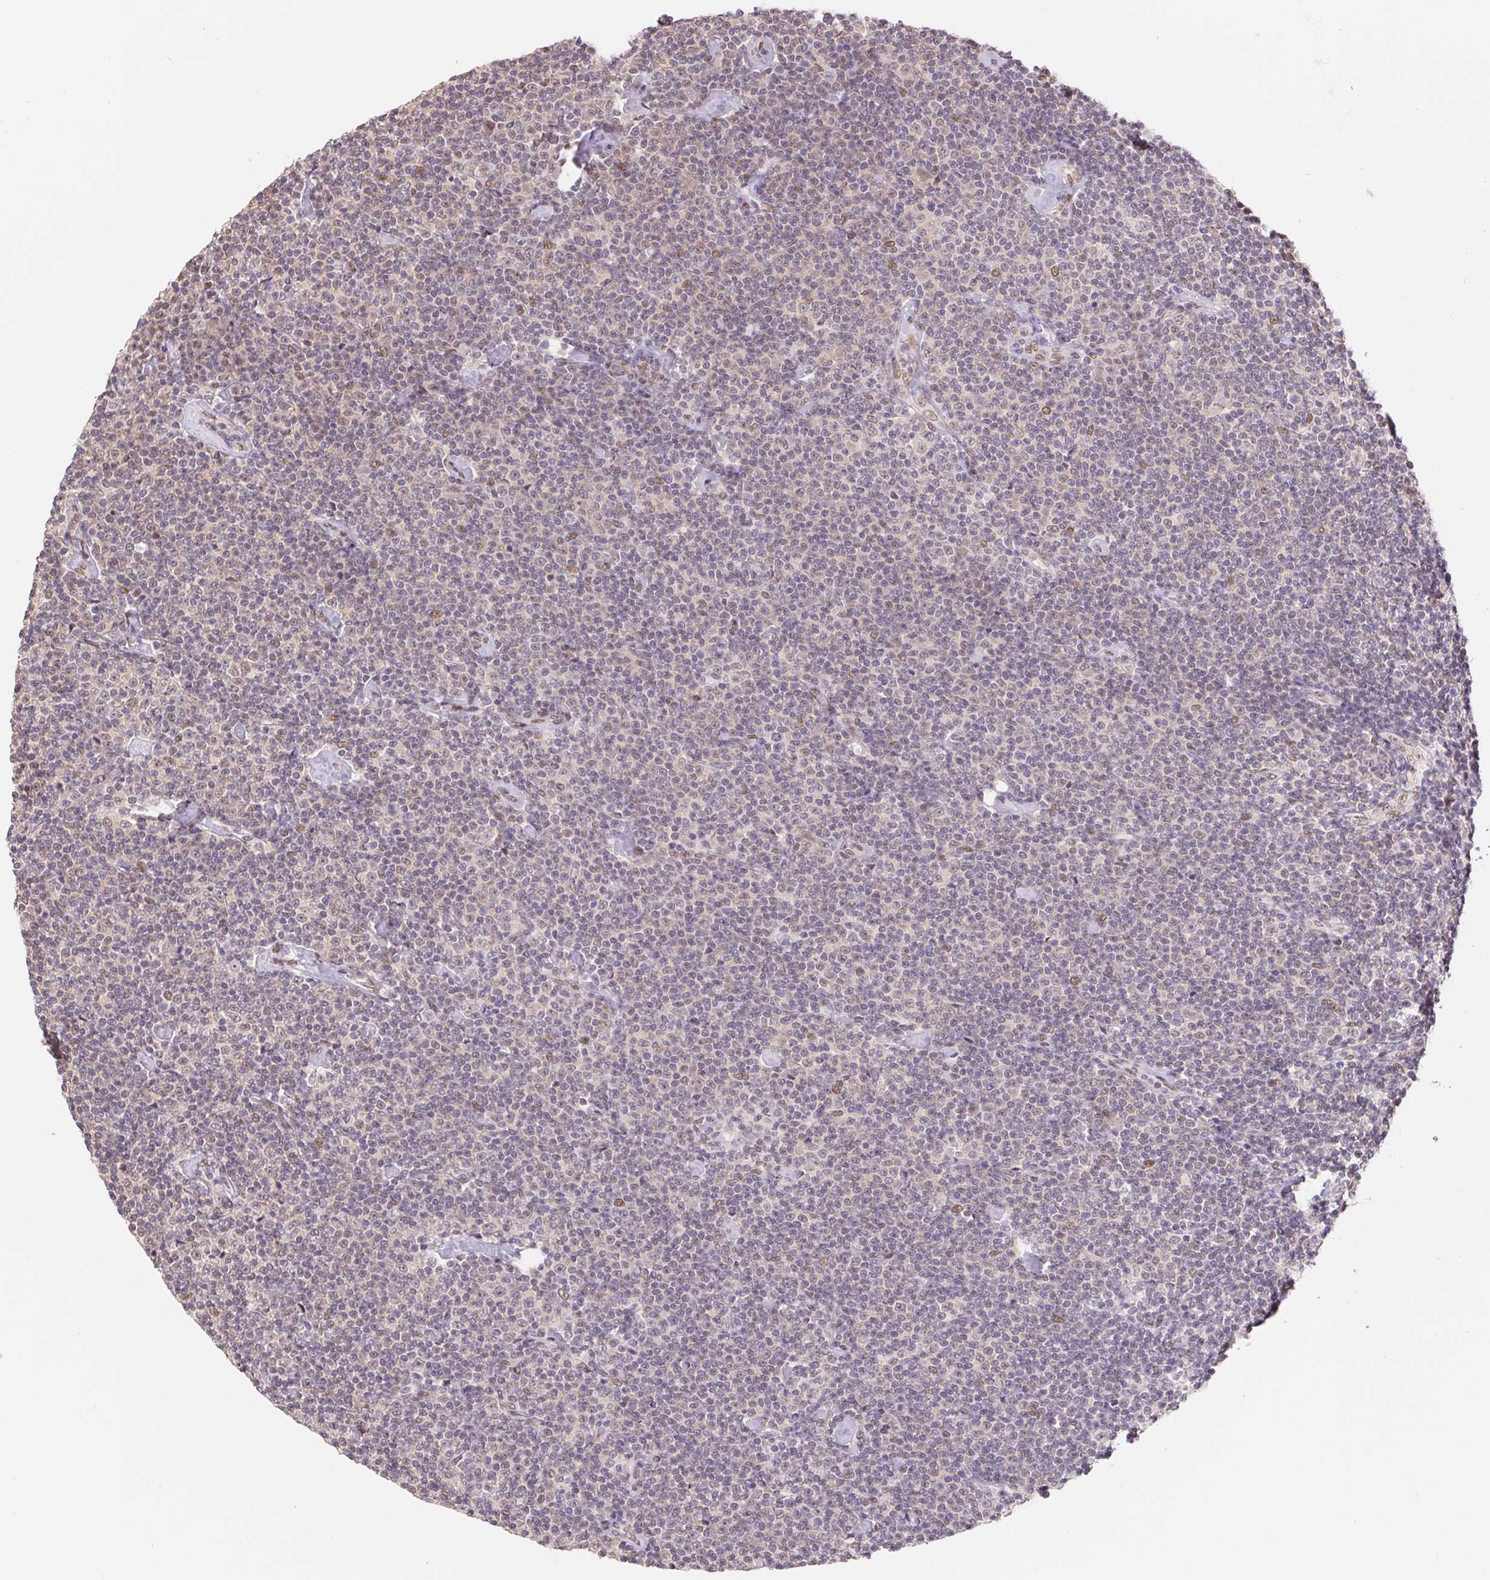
{"staining": {"intensity": "weak", "quantity": "<25%", "location": "nuclear"}, "tissue": "lymphoma", "cell_type": "Tumor cells", "image_type": "cancer", "snomed": [{"axis": "morphology", "description": "Malignant lymphoma, non-Hodgkin's type, Low grade"}, {"axis": "topography", "description": "Lymph node"}], "caption": "IHC photomicrograph of neoplastic tissue: human lymphoma stained with DAB (3,3'-diaminobenzidine) demonstrates no significant protein expression in tumor cells.", "gene": "CAND1", "patient": {"sex": "male", "age": 81}}